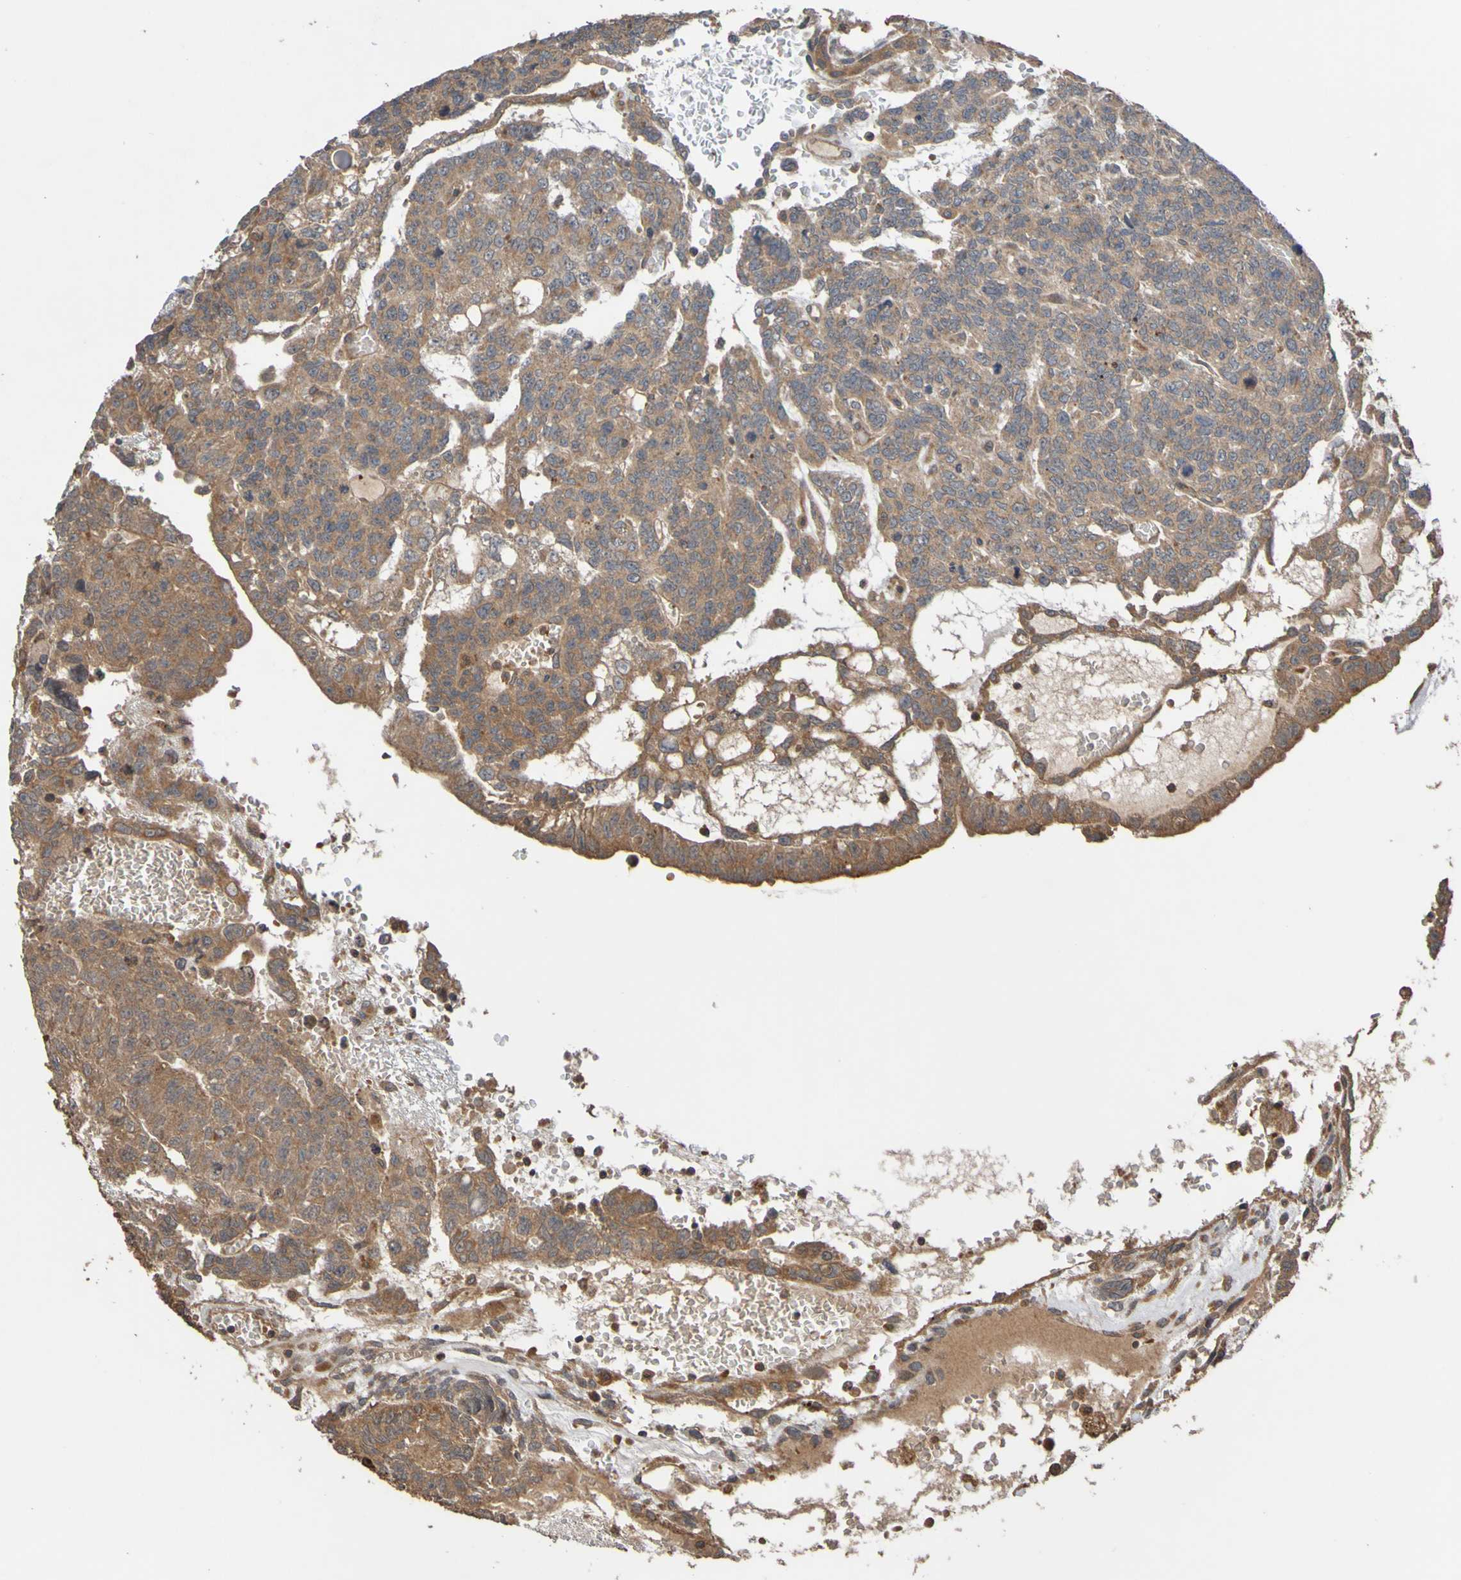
{"staining": {"intensity": "moderate", "quantity": ">75%", "location": "cytoplasmic/membranous"}, "tissue": "testis cancer", "cell_type": "Tumor cells", "image_type": "cancer", "snomed": [{"axis": "morphology", "description": "Seminoma, NOS"}, {"axis": "morphology", "description": "Carcinoma, Embryonal, NOS"}, {"axis": "topography", "description": "Testis"}], "caption": "A micrograph of testis cancer stained for a protein reveals moderate cytoplasmic/membranous brown staining in tumor cells. (IHC, brightfield microscopy, high magnification).", "gene": "UCN", "patient": {"sex": "male", "age": 52}}